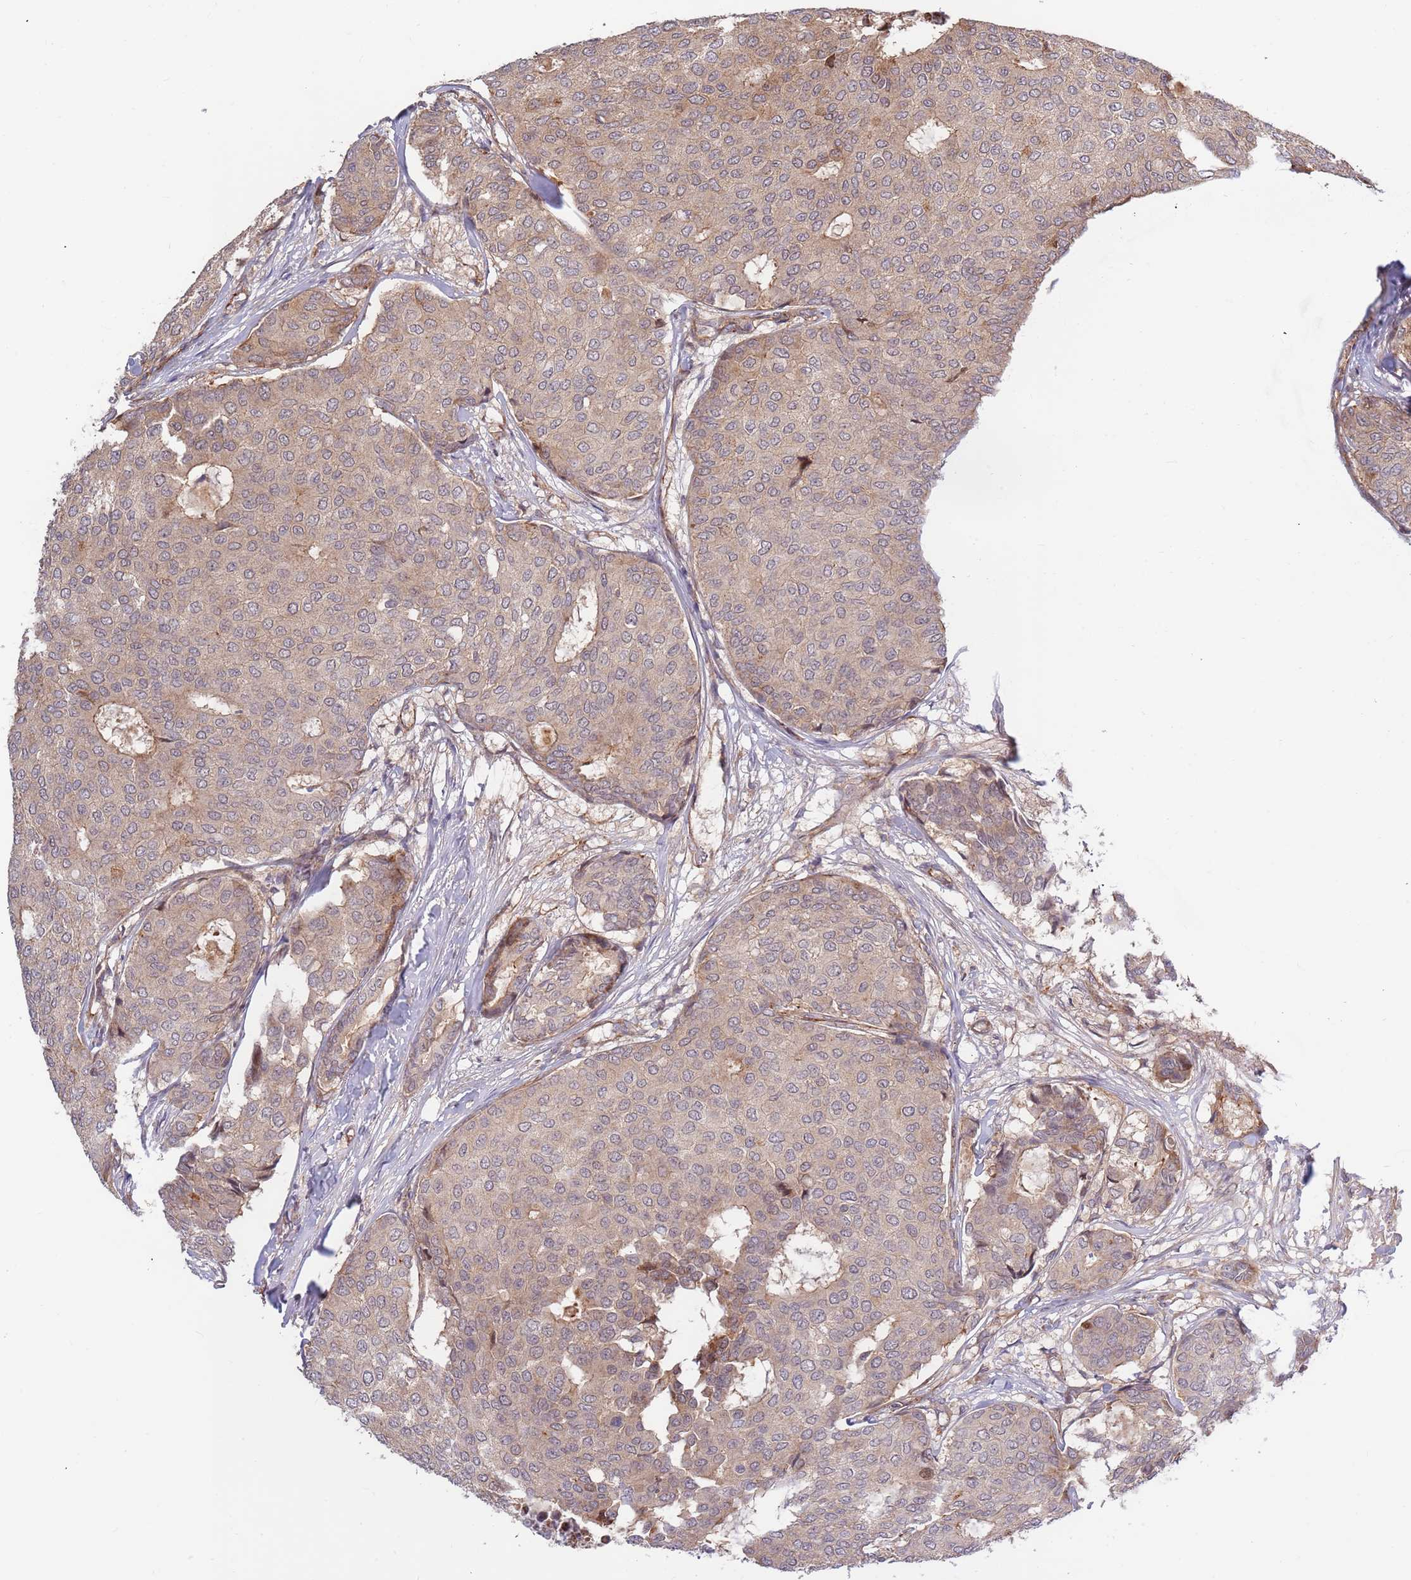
{"staining": {"intensity": "weak", "quantity": "25%-75%", "location": "cytoplasmic/membranous"}, "tissue": "breast cancer", "cell_type": "Tumor cells", "image_type": "cancer", "snomed": [{"axis": "morphology", "description": "Duct carcinoma"}, {"axis": "topography", "description": "Breast"}], "caption": "A low amount of weak cytoplasmic/membranous expression is identified in about 25%-75% of tumor cells in breast cancer (intraductal carcinoma) tissue.", "gene": "HAUS3", "patient": {"sex": "female", "age": 75}}